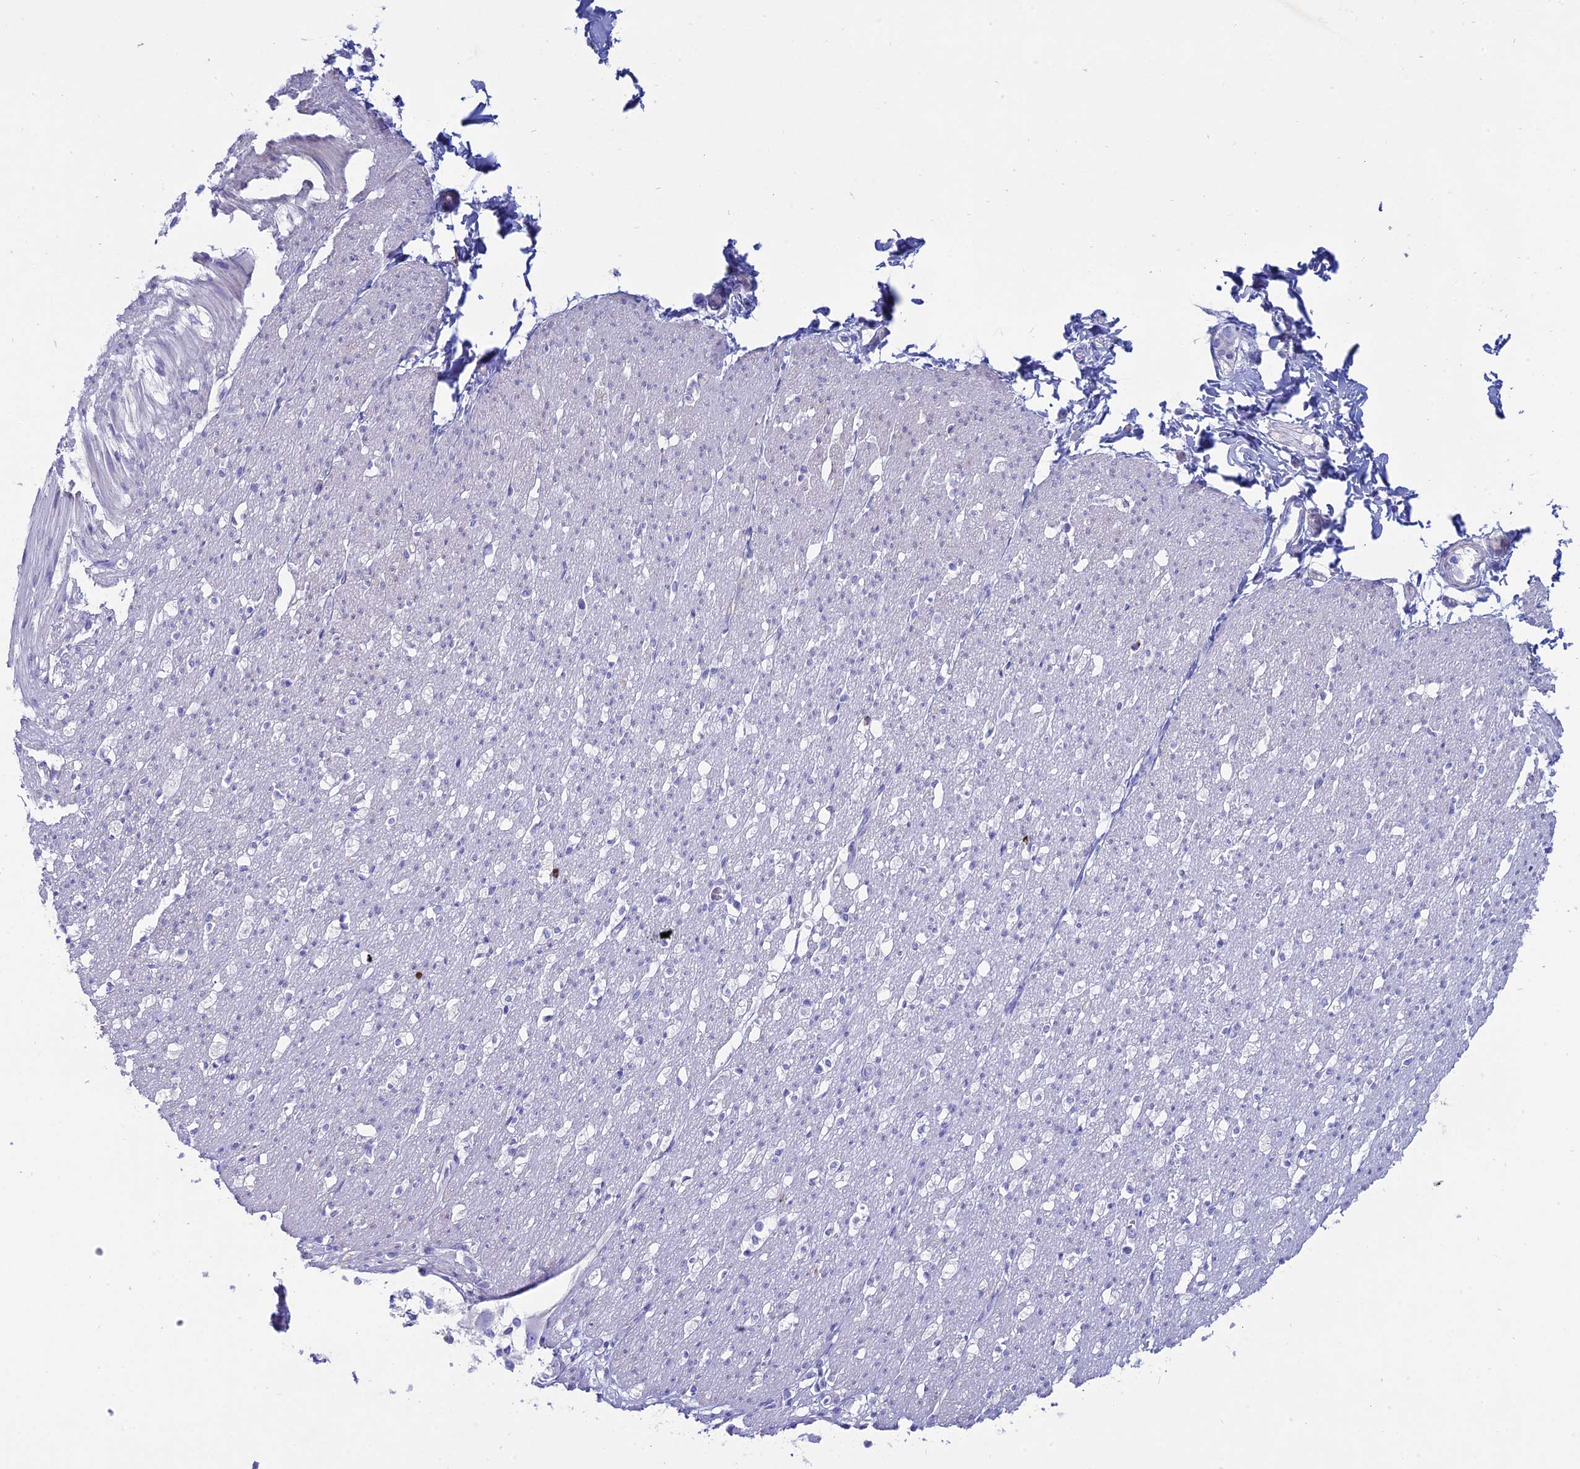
{"staining": {"intensity": "negative", "quantity": "none", "location": "none"}, "tissue": "smooth muscle", "cell_type": "Smooth muscle cells", "image_type": "normal", "snomed": [{"axis": "morphology", "description": "Normal tissue, NOS"}, {"axis": "morphology", "description": "Adenocarcinoma, NOS"}, {"axis": "topography", "description": "Colon"}, {"axis": "topography", "description": "Peripheral nerve tissue"}], "caption": "High magnification brightfield microscopy of unremarkable smooth muscle stained with DAB (brown) and counterstained with hematoxylin (blue): smooth muscle cells show no significant expression. (DAB immunohistochemistry (IHC) visualized using brightfield microscopy, high magnification).", "gene": "OR2AE1", "patient": {"sex": "male", "age": 14}}